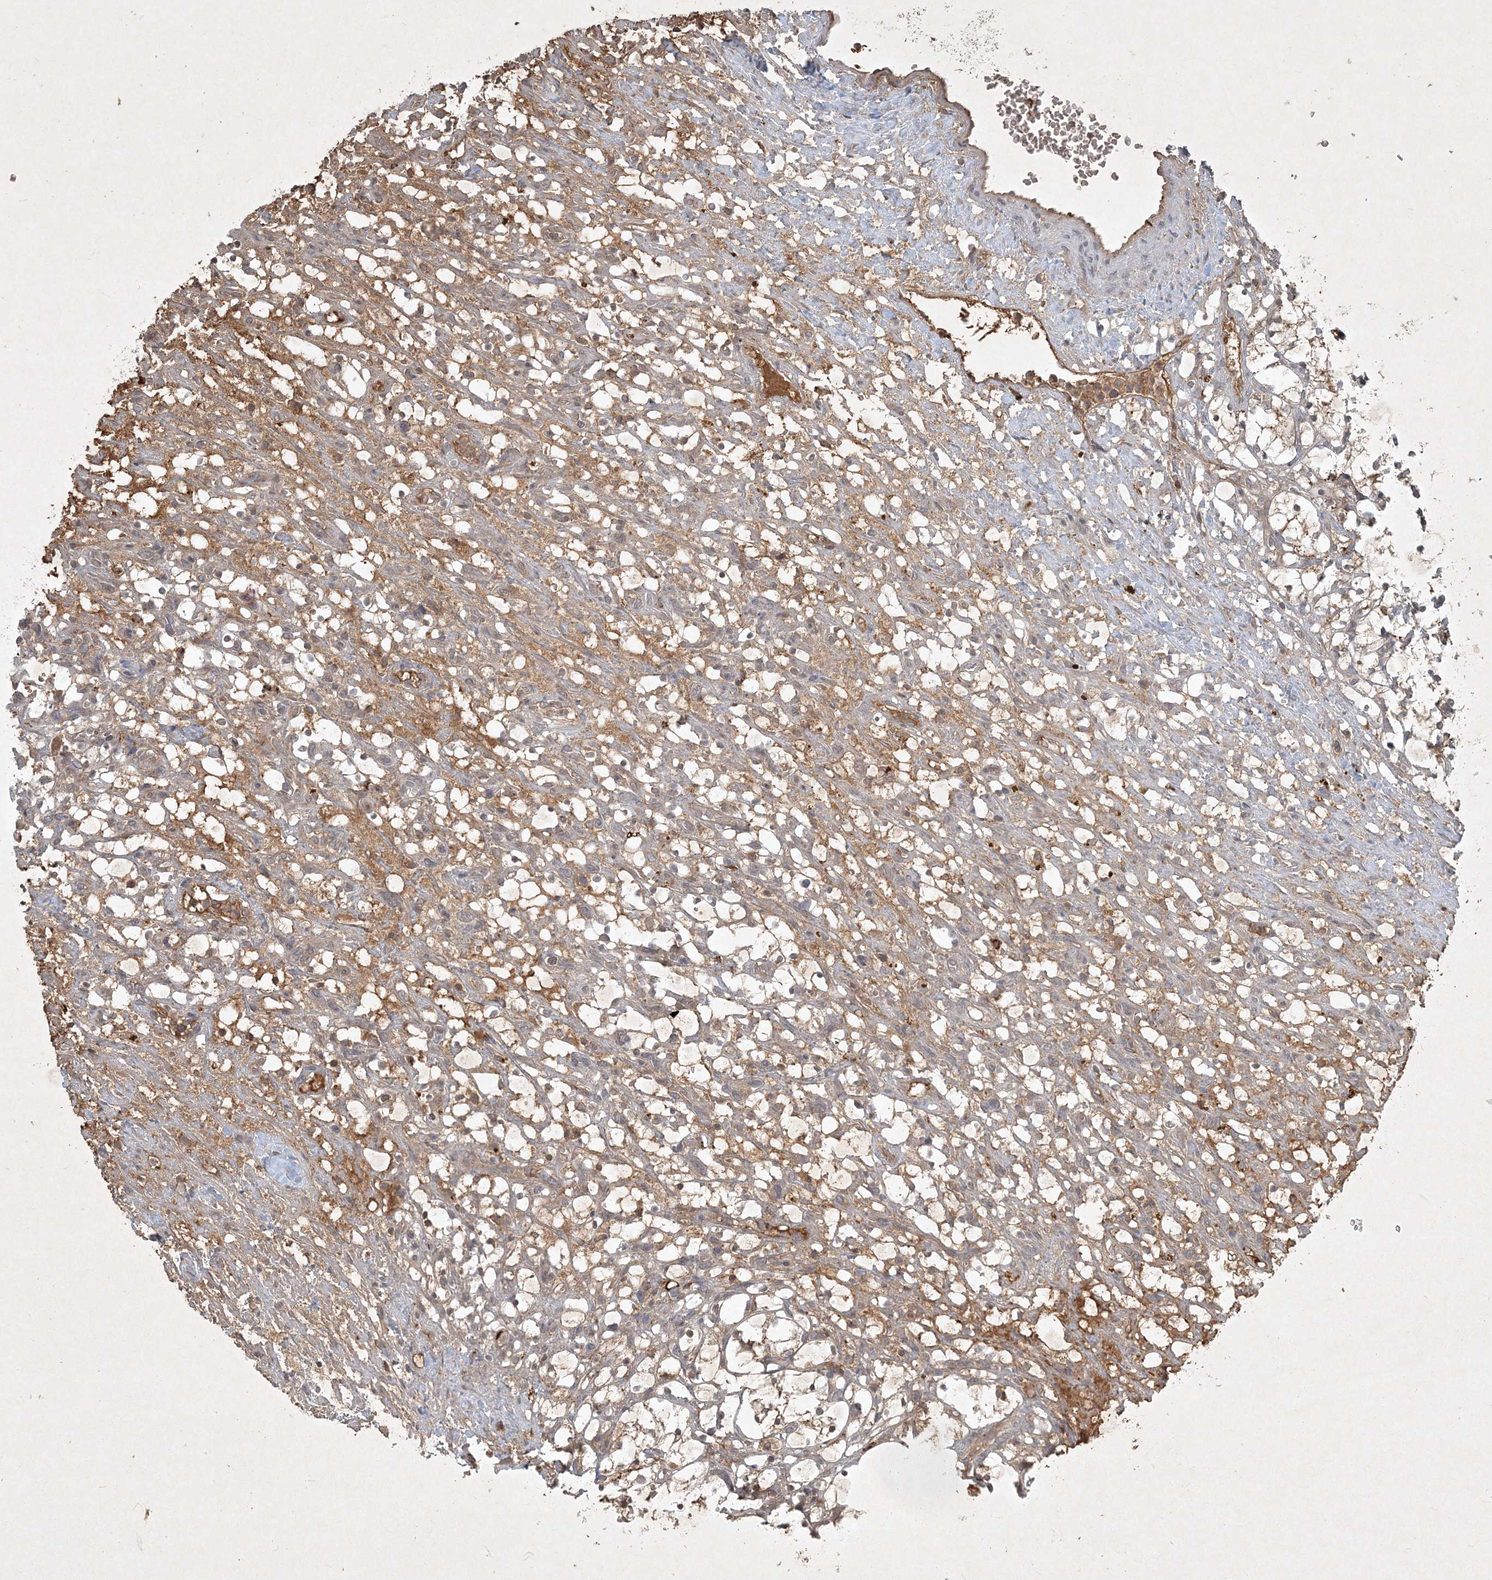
{"staining": {"intensity": "weak", "quantity": "<25%", "location": "cytoplasmic/membranous"}, "tissue": "renal cancer", "cell_type": "Tumor cells", "image_type": "cancer", "snomed": [{"axis": "morphology", "description": "Adenocarcinoma, NOS"}, {"axis": "topography", "description": "Kidney"}], "caption": "An image of human adenocarcinoma (renal) is negative for staining in tumor cells.", "gene": "TNFAIP6", "patient": {"sex": "female", "age": 69}}